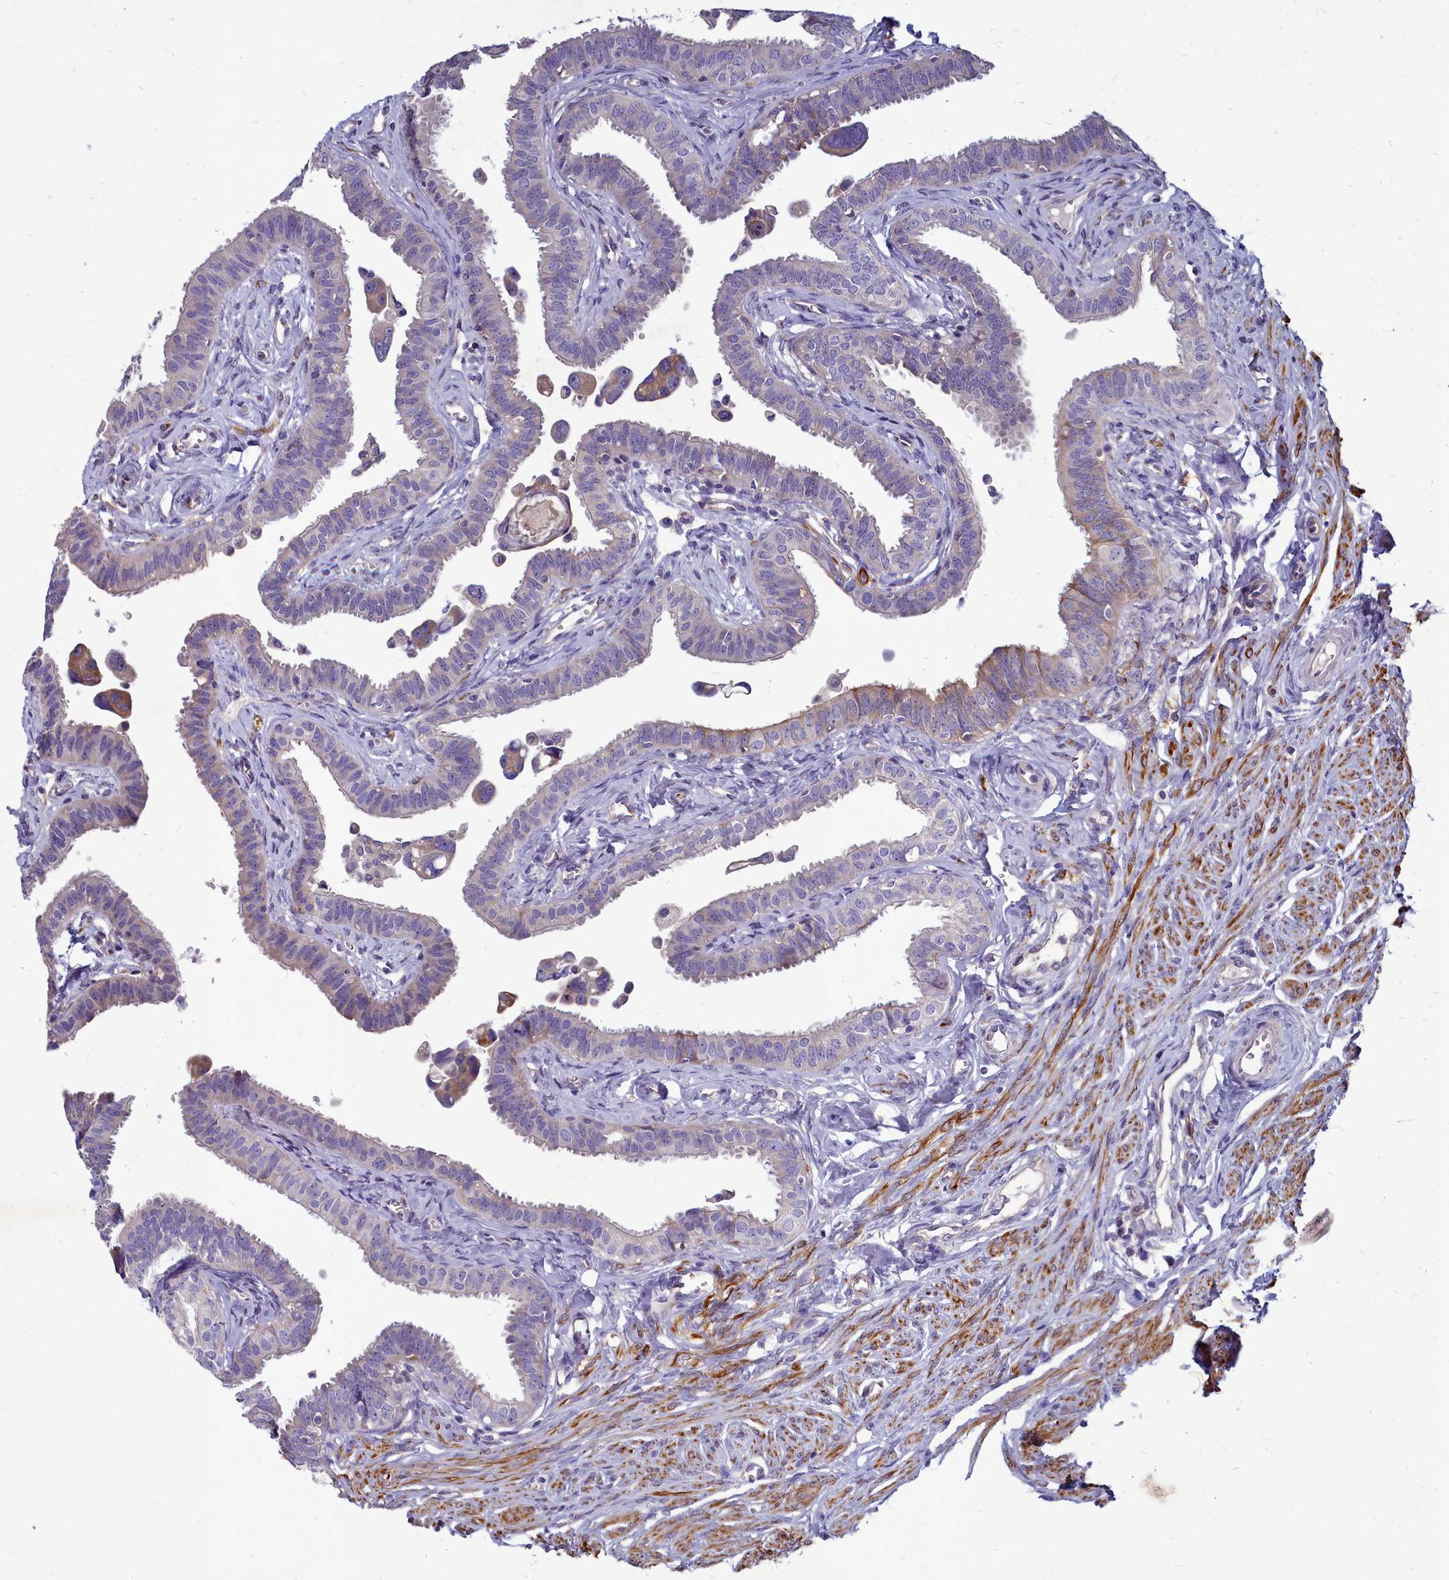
{"staining": {"intensity": "weak", "quantity": "<25%", "location": "cytoplasmic/membranous"}, "tissue": "fallopian tube", "cell_type": "Glandular cells", "image_type": "normal", "snomed": [{"axis": "morphology", "description": "Normal tissue, NOS"}, {"axis": "morphology", "description": "Carcinoma, NOS"}, {"axis": "topography", "description": "Fallopian tube"}, {"axis": "topography", "description": "Ovary"}], "caption": "IHC image of normal fallopian tube: fallopian tube stained with DAB (3,3'-diaminobenzidine) exhibits no significant protein positivity in glandular cells.", "gene": "SMPD4", "patient": {"sex": "female", "age": 59}}